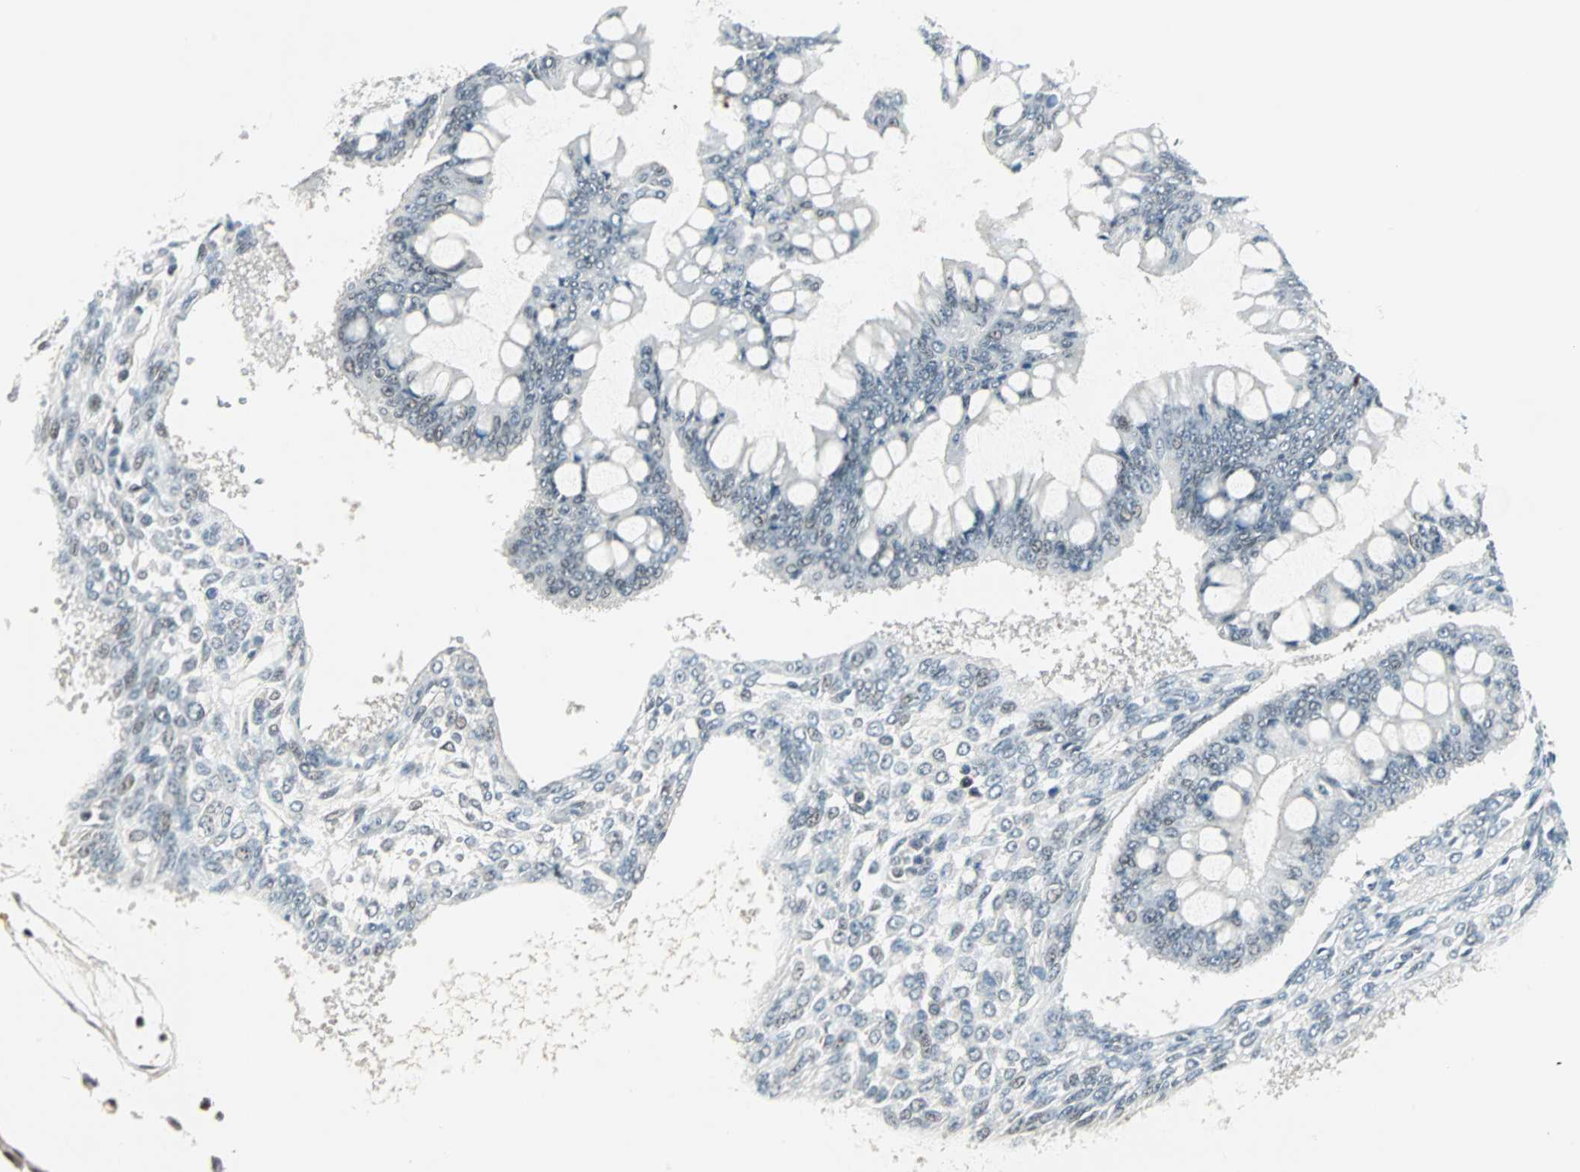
{"staining": {"intensity": "negative", "quantity": "none", "location": "none"}, "tissue": "ovarian cancer", "cell_type": "Tumor cells", "image_type": "cancer", "snomed": [{"axis": "morphology", "description": "Cystadenocarcinoma, mucinous, NOS"}, {"axis": "topography", "description": "Ovary"}], "caption": "A micrograph of human mucinous cystadenocarcinoma (ovarian) is negative for staining in tumor cells. (DAB (3,3'-diaminobenzidine) IHC visualized using brightfield microscopy, high magnification).", "gene": "SIN3A", "patient": {"sex": "female", "age": 73}}